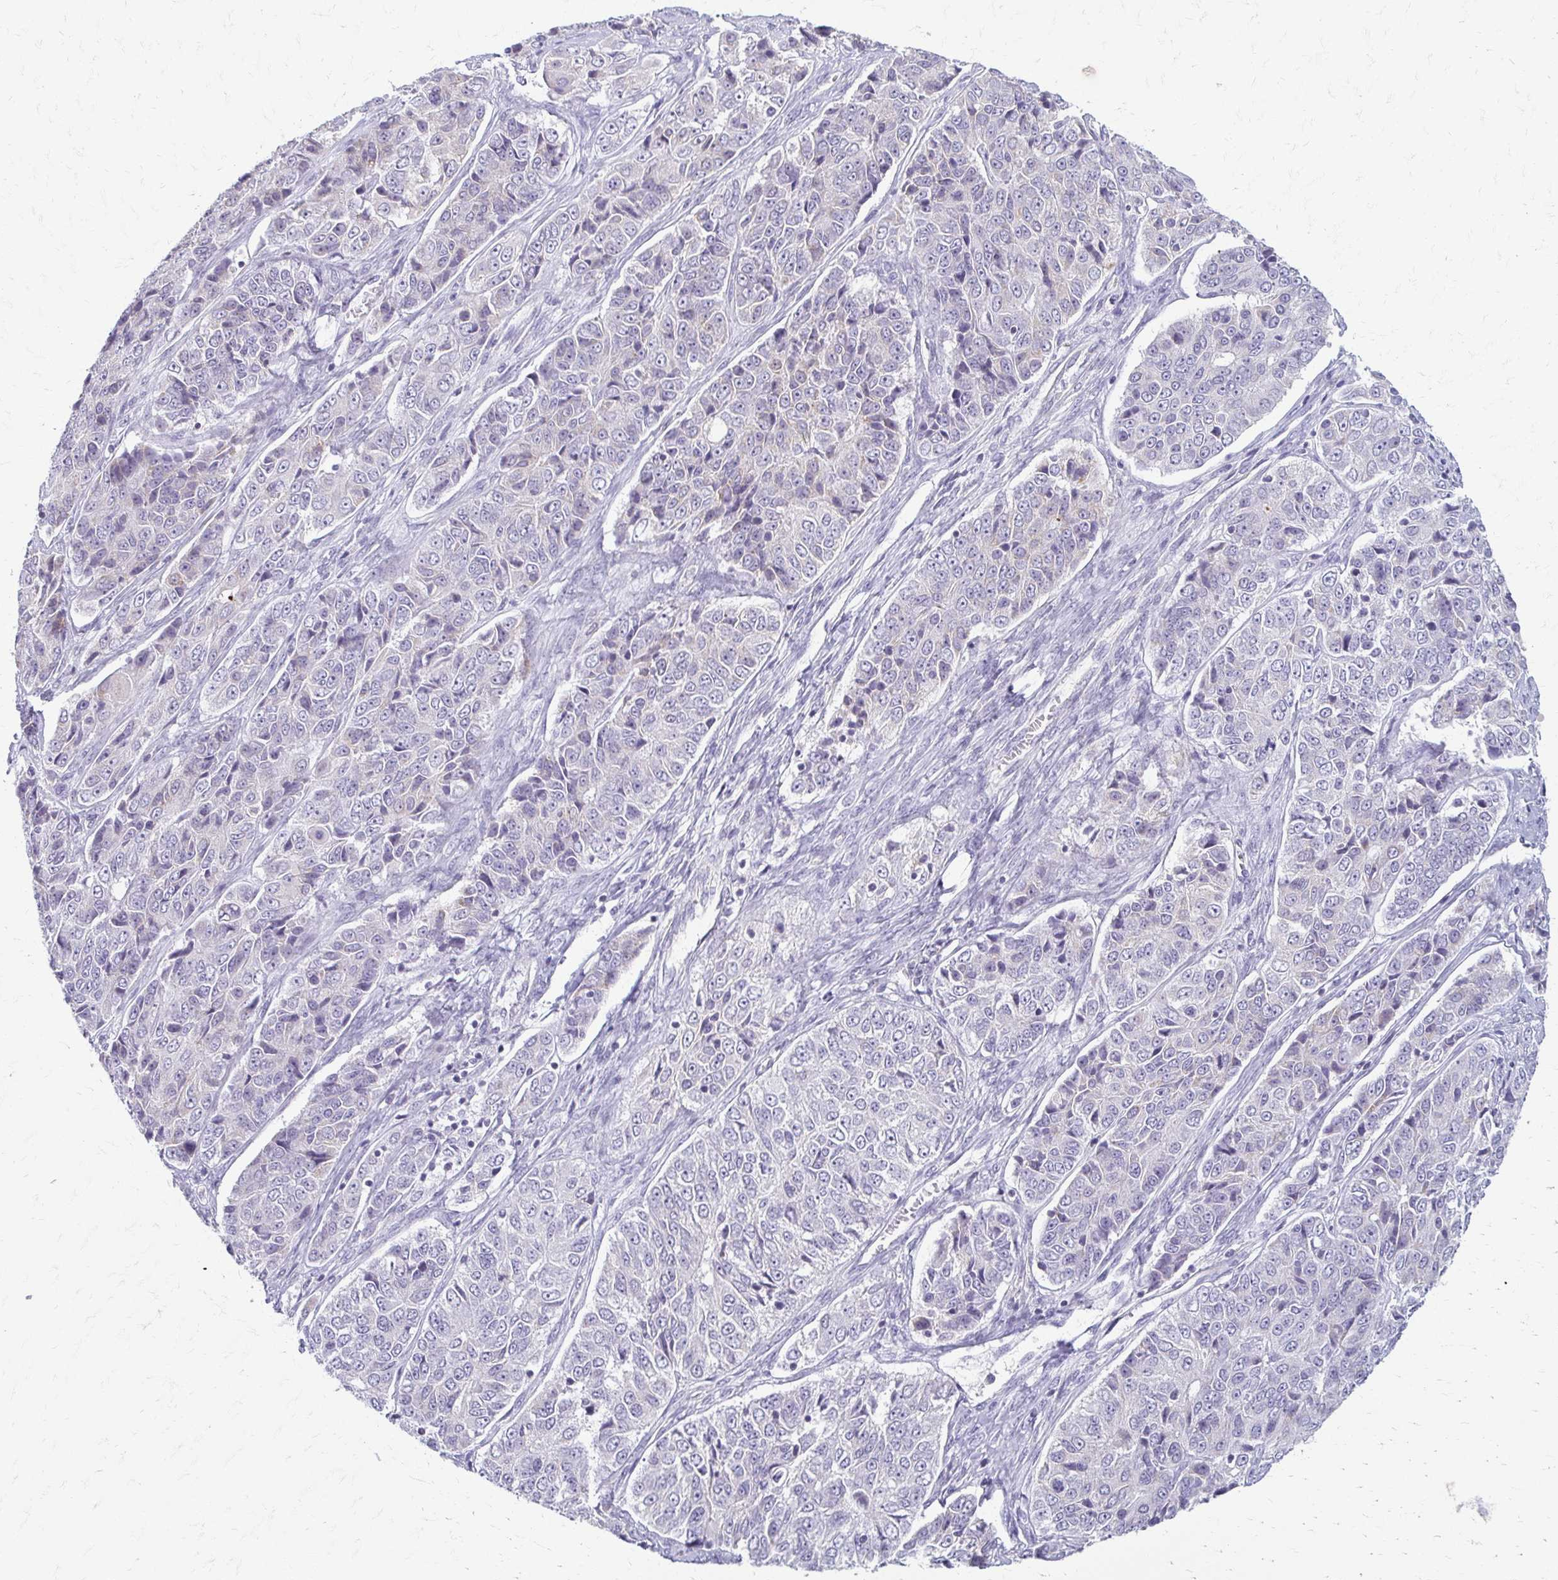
{"staining": {"intensity": "negative", "quantity": "none", "location": "none"}, "tissue": "ovarian cancer", "cell_type": "Tumor cells", "image_type": "cancer", "snomed": [{"axis": "morphology", "description": "Carcinoma, endometroid"}, {"axis": "topography", "description": "Ovary"}], "caption": "Immunohistochemistry (IHC) photomicrograph of neoplastic tissue: human ovarian endometroid carcinoma stained with DAB reveals no significant protein expression in tumor cells.", "gene": "FCGR2B", "patient": {"sex": "female", "age": 51}}